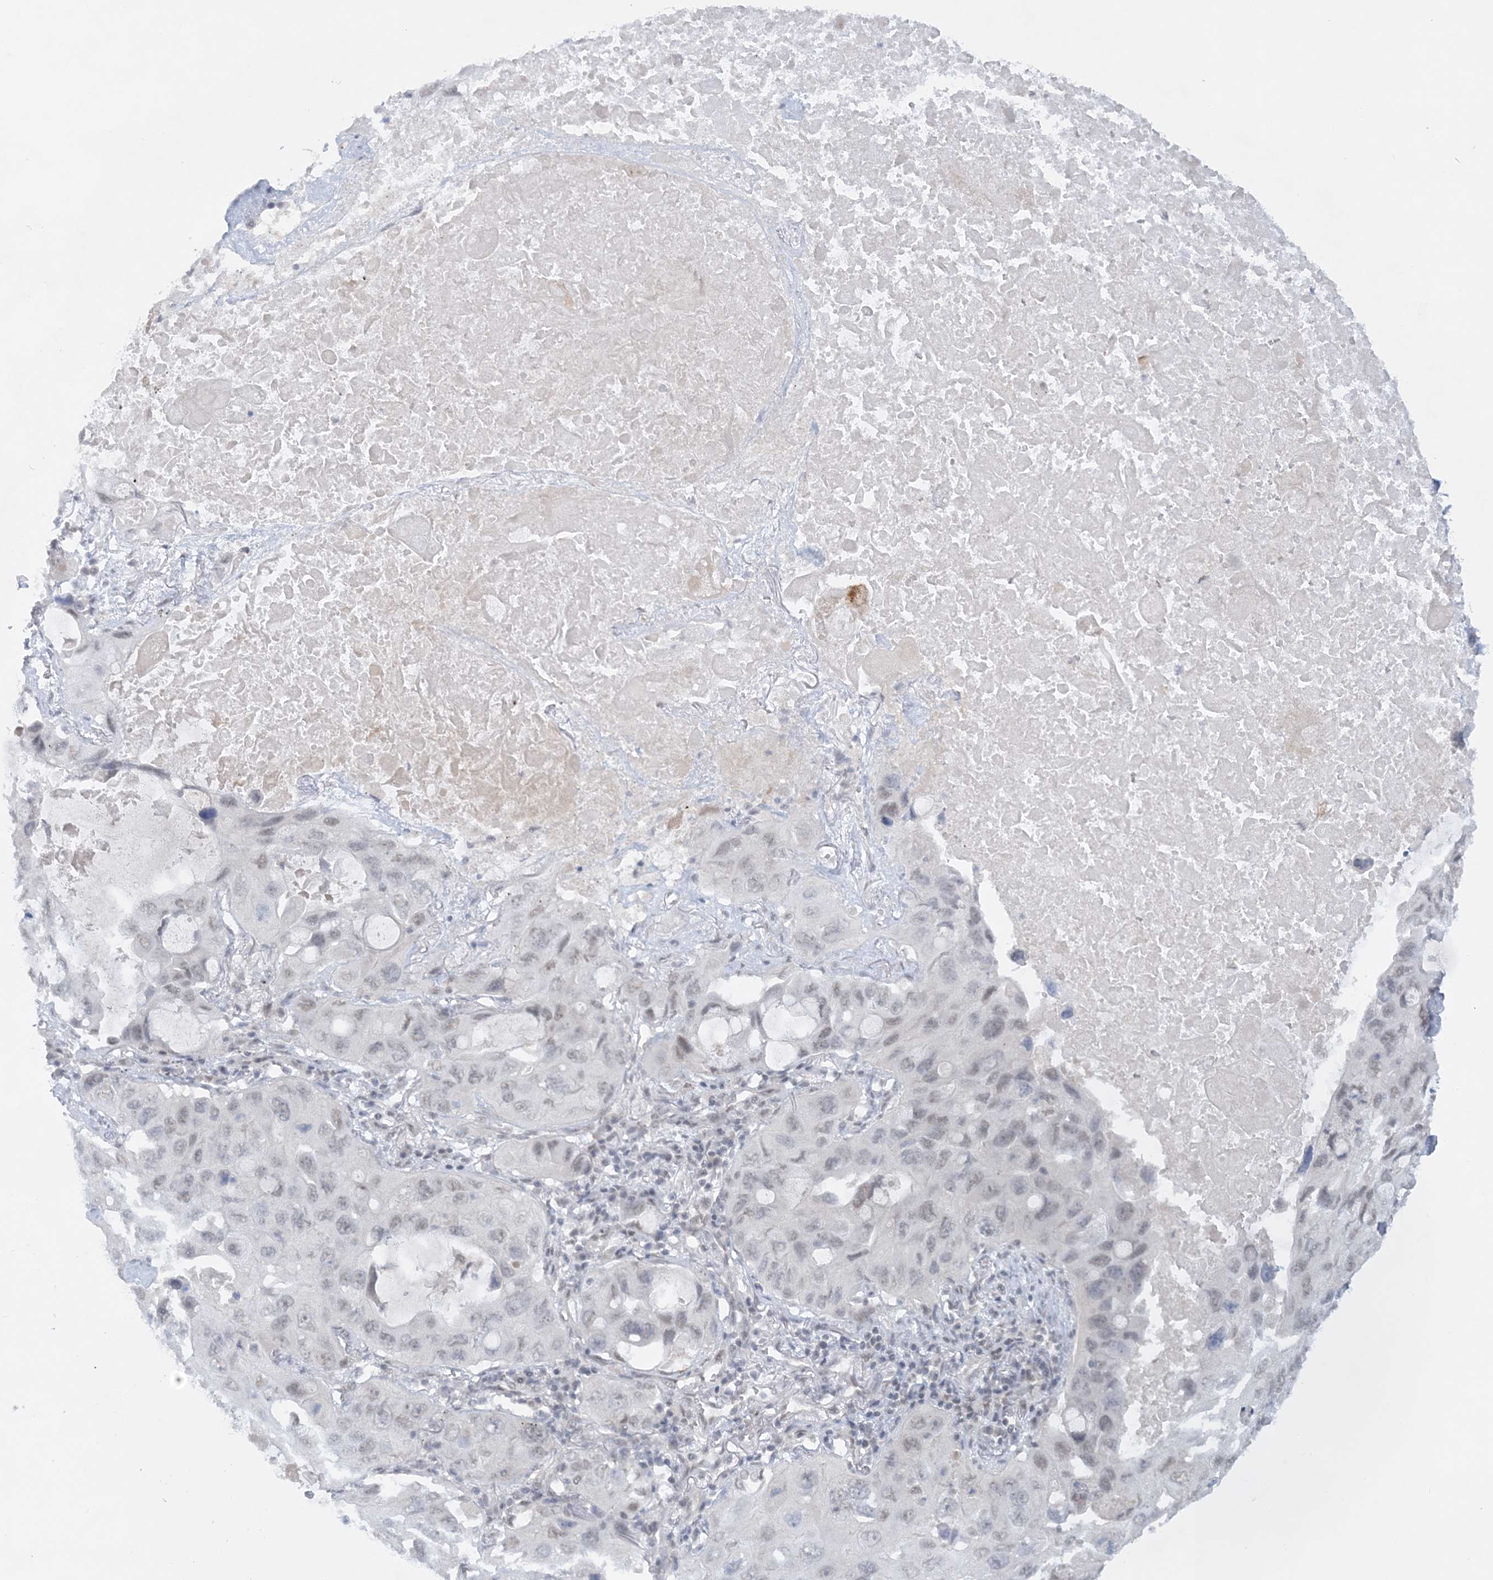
{"staining": {"intensity": "weak", "quantity": "<25%", "location": "nuclear"}, "tissue": "lung cancer", "cell_type": "Tumor cells", "image_type": "cancer", "snomed": [{"axis": "morphology", "description": "Squamous cell carcinoma, NOS"}, {"axis": "topography", "description": "Lung"}], "caption": "This is a histopathology image of immunohistochemistry staining of squamous cell carcinoma (lung), which shows no positivity in tumor cells.", "gene": "KMT2D", "patient": {"sex": "female", "age": 73}}